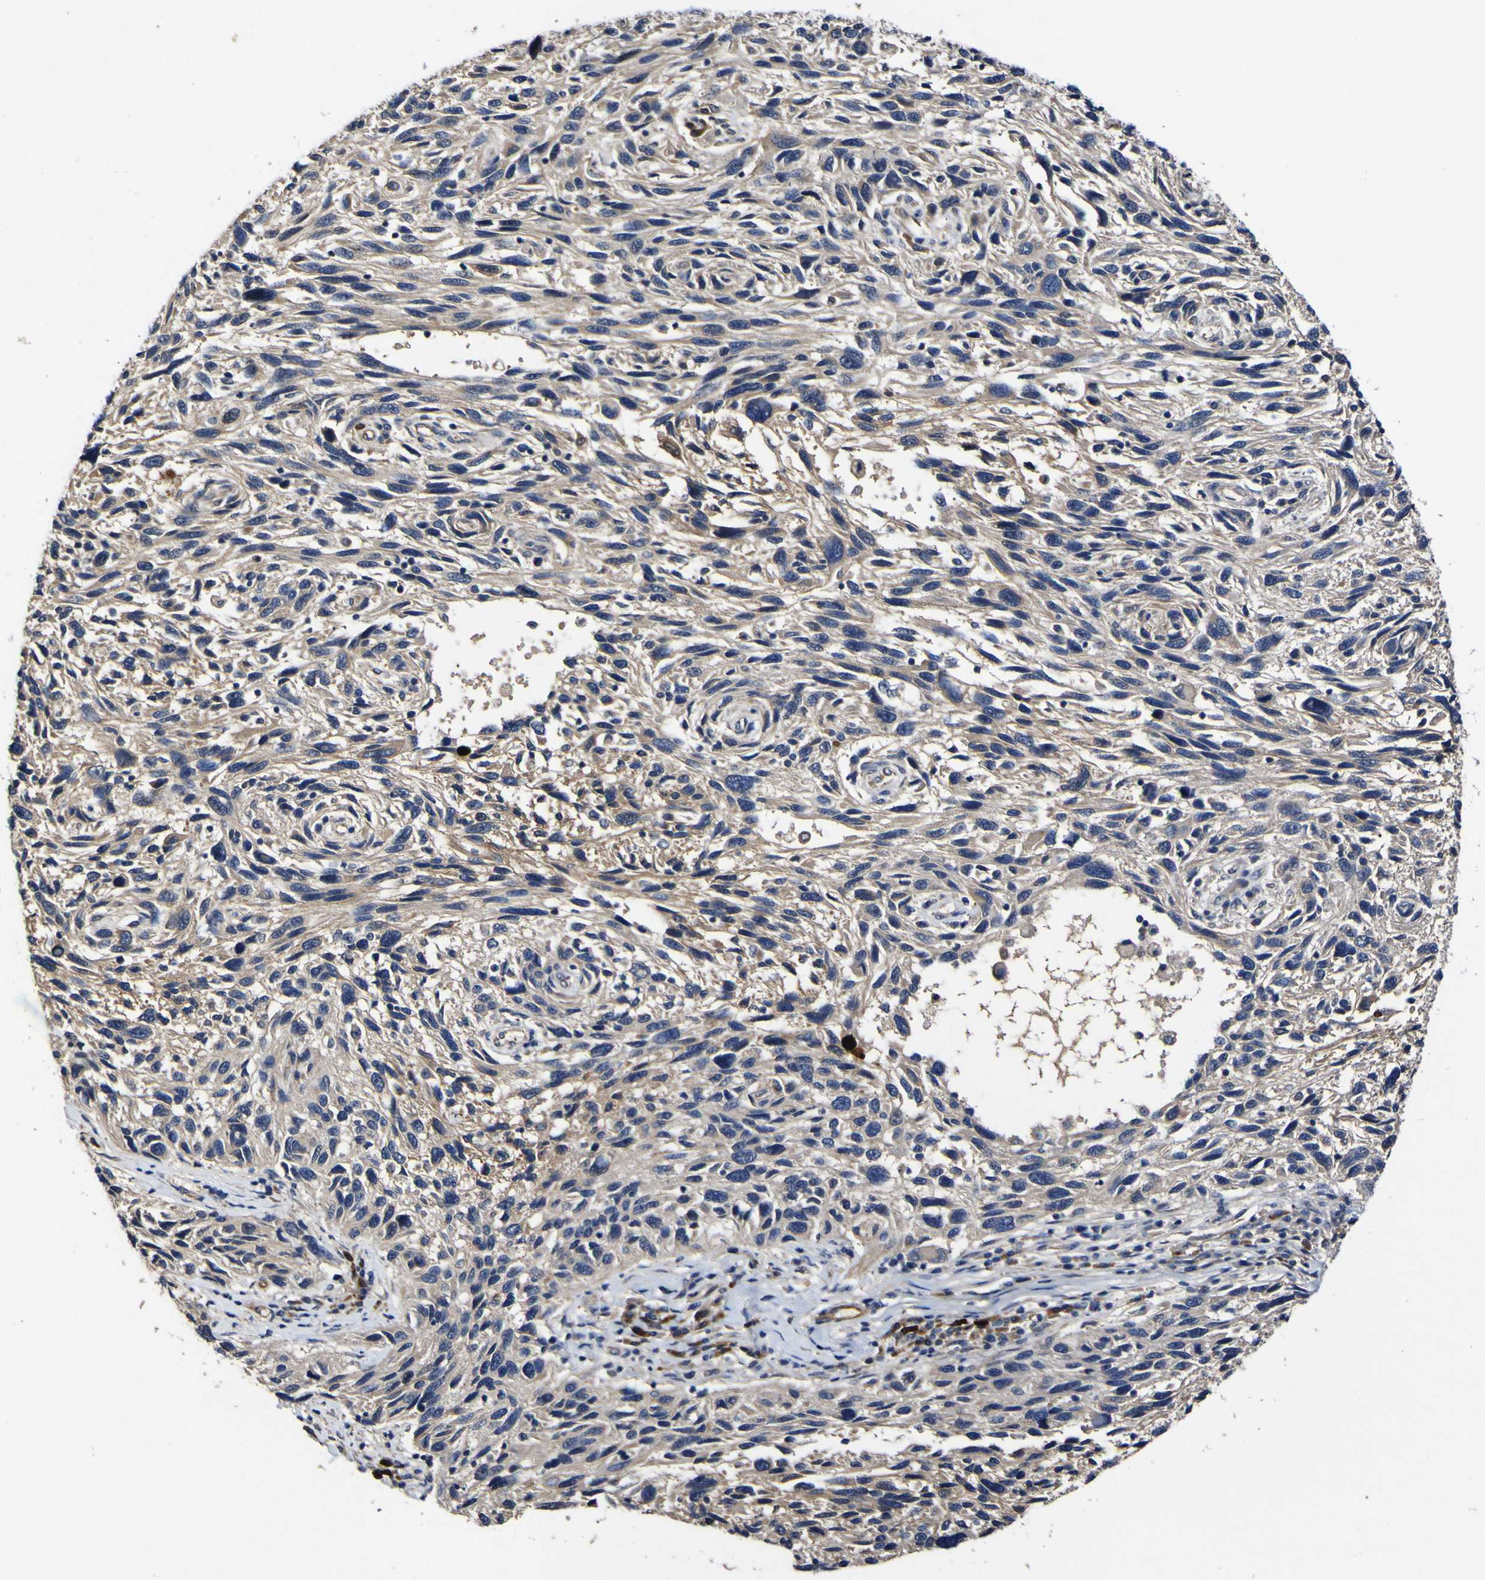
{"staining": {"intensity": "weak", "quantity": ">75%", "location": "cytoplasmic/membranous"}, "tissue": "melanoma", "cell_type": "Tumor cells", "image_type": "cancer", "snomed": [{"axis": "morphology", "description": "Malignant melanoma, NOS"}, {"axis": "topography", "description": "Skin"}], "caption": "Brown immunohistochemical staining in melanoma displays weak cytoplasmic/membranous staining in approximately >75% of tumor cells. Nuclei are stained in blue.", "gene": "CCL2", "patient": {"sex": "male", "age": 53}}